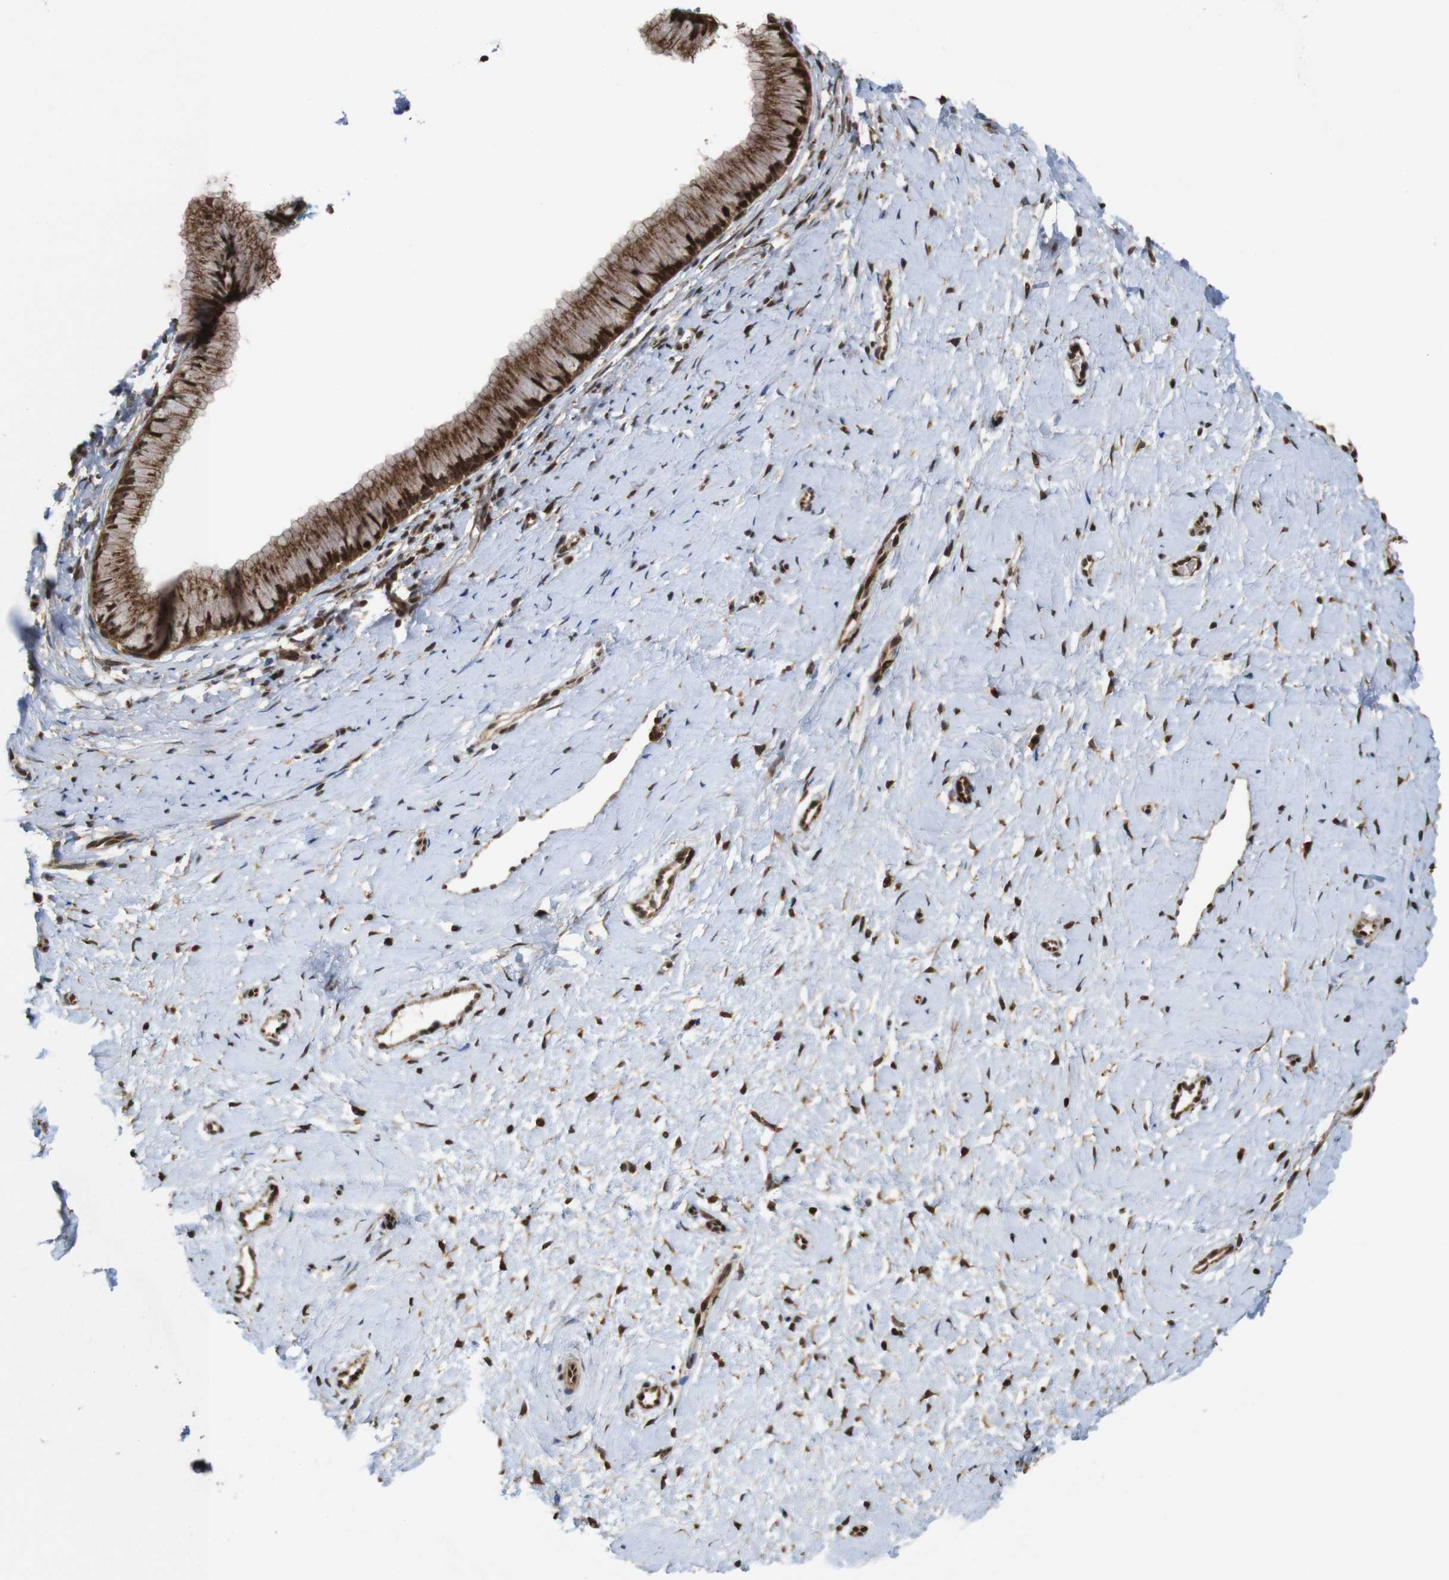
{"staining": {"intensity": "strong", "quantity": ">75%", "location": "cytoplasmic/membranous,nuclear"}, "tissue": "cervix", "cell_type": "Glandular cells", "image_type": "normal", "snomed": [{"axis": "morphology", "description": "Normal tissue, NOS"}, {"axis": "topography", "description": "Cervix"}], "caption": "Cervix stained for a protein (brown) demonstrates strong cytoplasmic/membranous,nuclear positive staining in approximately >75% of glandular cells.", "gene": "EFCAB14", "patient": {"sex": "female", "age": 39}}